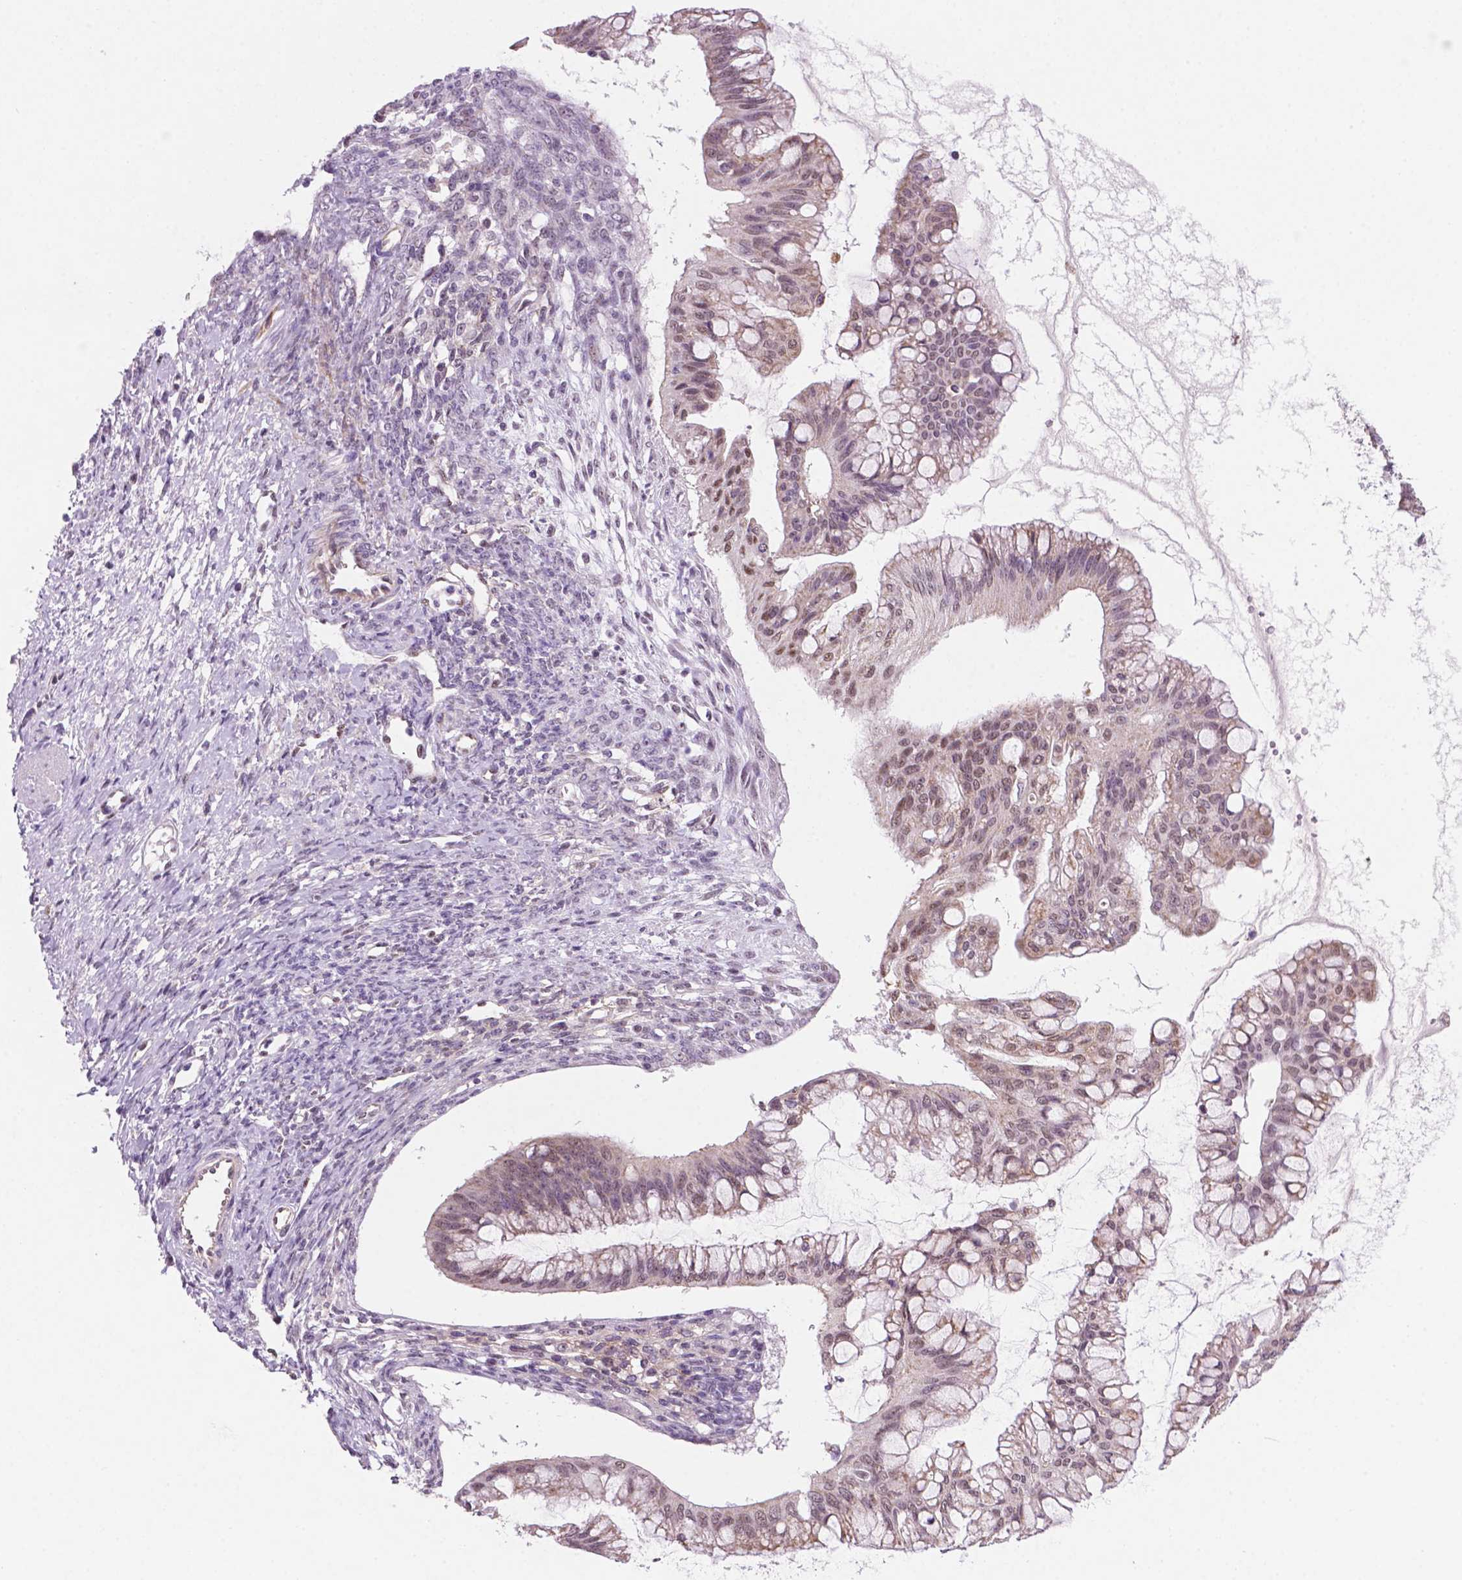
{"staining": {"intensity": "moderate", "quantity": "25%-75%", "location": "nuclear"}, "tissue": "ovarian cancer", "cell_type": "Tumor cells", "image_type": "cancer", "snomed": [{"axis": "morphology", "description": "Cystadenocarcinoma, mucinous, NOS"}, {"axis": "topography", "description": "Ovary"}], "caption": "Moderate nuclear positivity is appreciated in about 25%-75% of tumor cells in ovarian cancer (mucinous cystadenocarcinoma).", "gene": "C18orf21", "patient": {"sex": "female", "age": 73}}